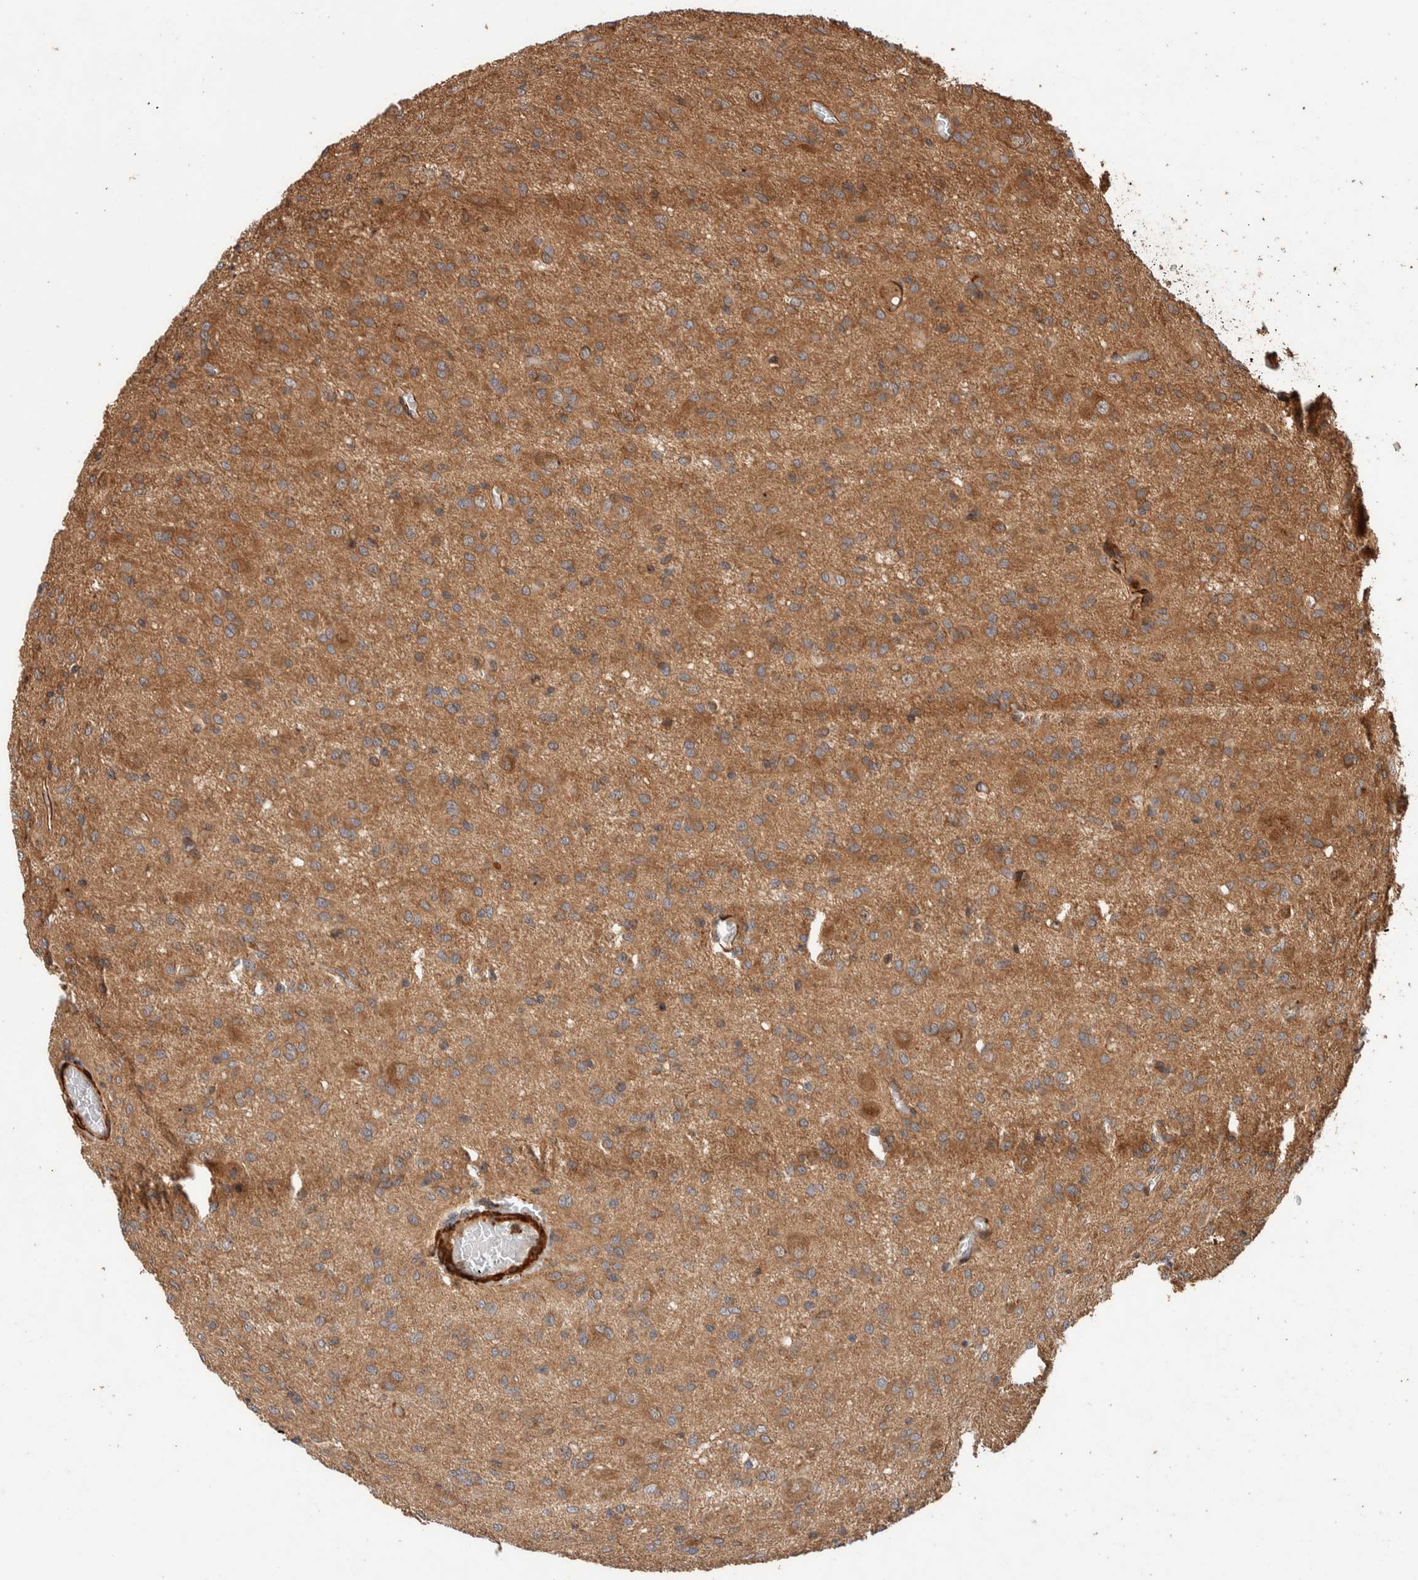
{"staining": {"intensity": "moderate", "quantity": "25%-75%", "location": "cytoplasmic/membranous"}, "tissue": "glioma", "cell_type": "Tumor cells", "image_type": "cancer", "snomed": [{"axis": "morphology", "description": "Glioma, malignant, High grade"}, {"axis": "topography", "description": "Brain"}], "caption": "A photomicrograph showing moderate cytoplasmic/membranous positivity in approximately 25%-75% of tumor cells in malignant glioma (high-grade), as visualized by brown immunohistochemical staining.", "gene": "SYNRG", "patient": {"sex": "female", "age": 59}}